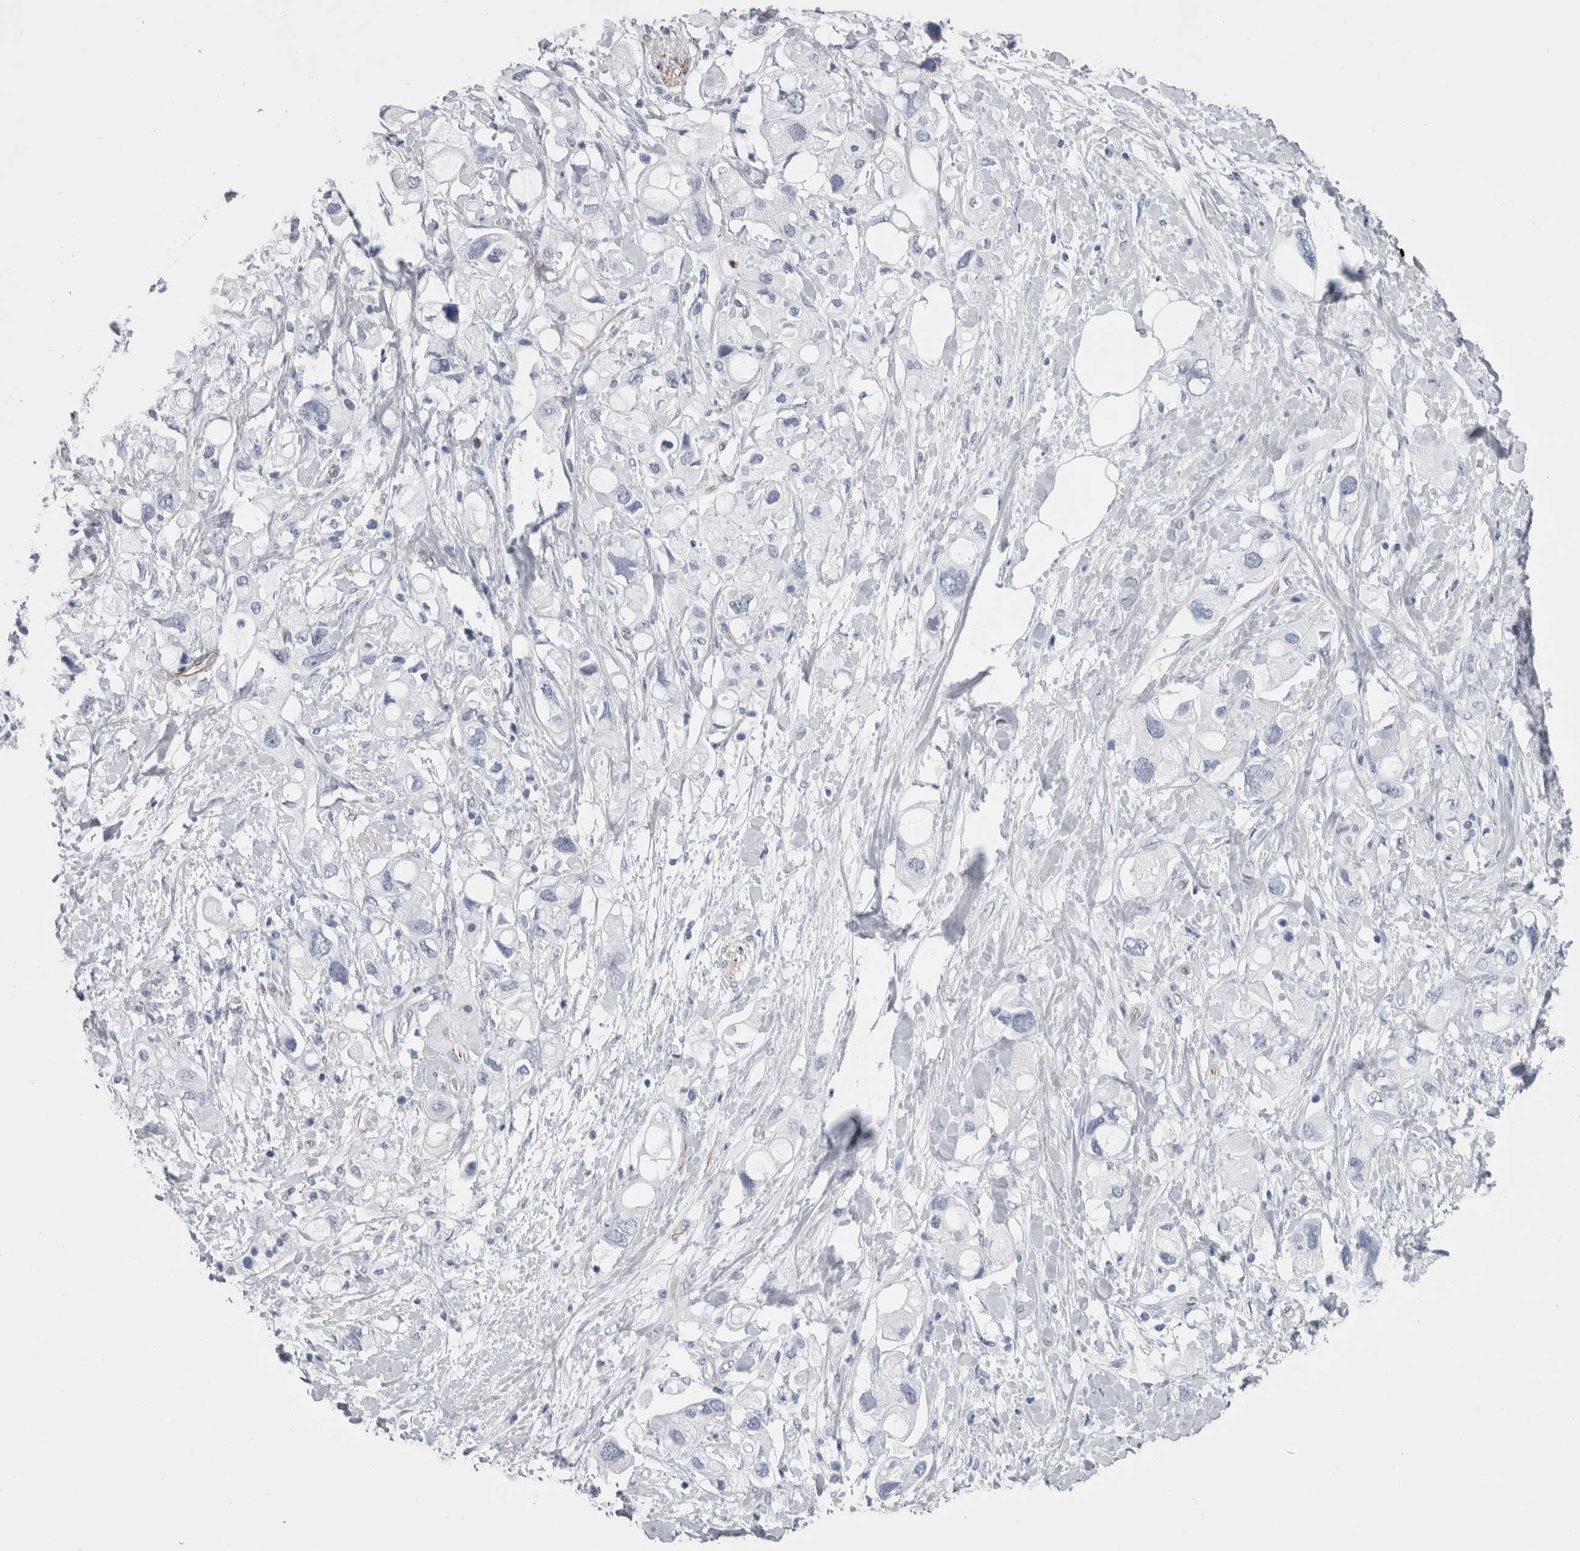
{"staining": {"intensity": "negative", "quantity": "none", "location": "none"}, "tissue": "pancreatic cancer", "cell_type": "Tumor cells", "image_type": "cancer", "snomed": [{"axis": "morphology", "description": "Adenocarcinoma, NOS"}, {"axis": "topography", "description": "Pancreas"}], "caption": "Tumor cells are negative for brown protein staining in adenocarcinoma (pancreatic).", "gene": "VWDE", "patient": {"sex": "female", "age": 56}}